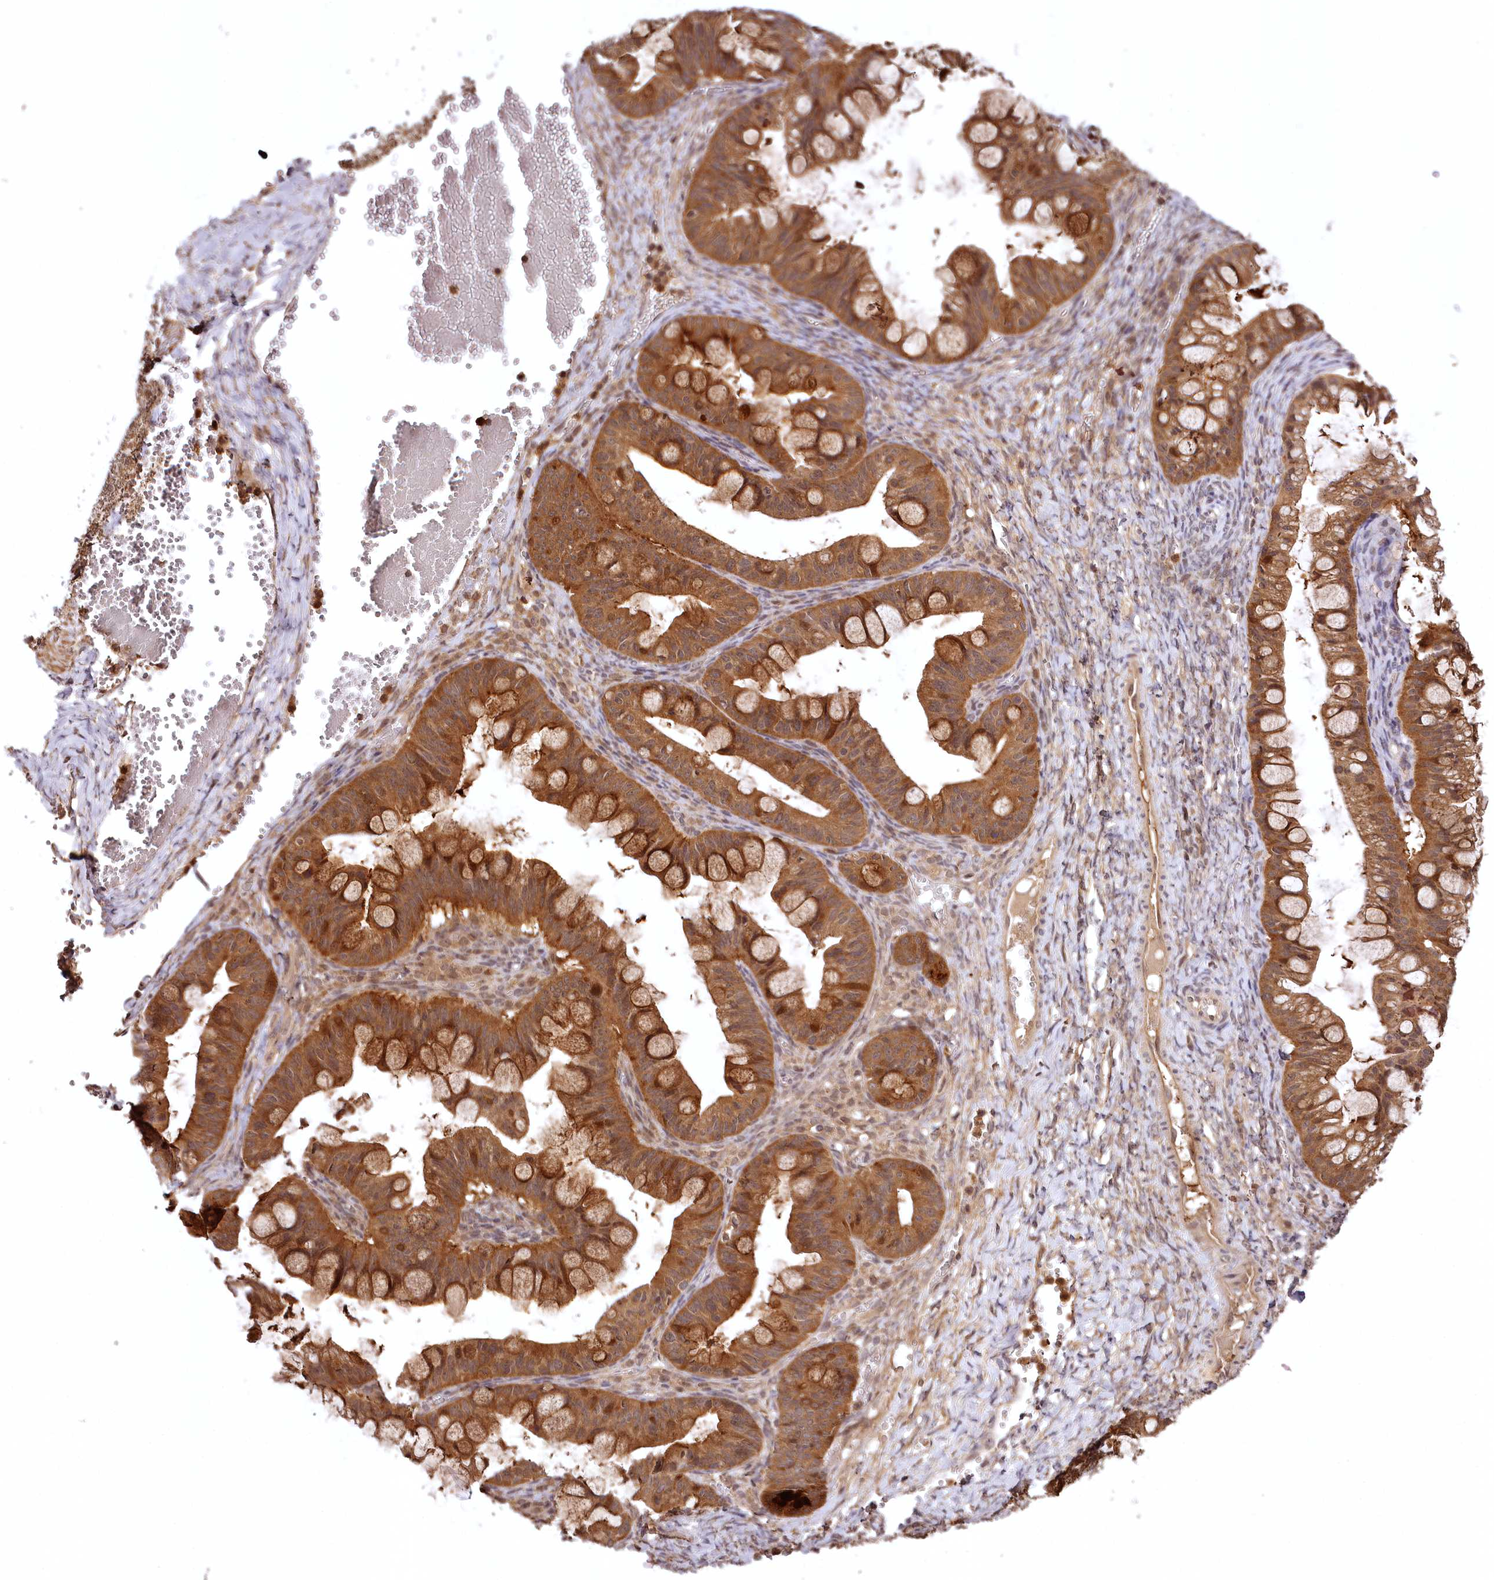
{"staining": {"intensity": "moderate", "quantity": ">75%", "location": "cytoplasmic/membranous"}, "tissue": "ovarian cancer", "cell_type": "Tumor cells", "image_type": "cancer", "snomed": [{"axis": "morphology", "description": "Cystadenocarcinoma, mucinous, NOS"}, {"axis": "topography", "description": "Ovary"}], "caption": "Immunohistochemical staining of ovarian mucinous cystadenocarcinoma shows medium levels of moderate cytoplasmic/membranous protein expression in about >75% of tumor cells. (Stains: DAB in brown, nuclei in blue, Microscopy: brightfield microscopy at high magnification).", "gene": "TTC12", "patient": {"sex": "female", "age": 73}}